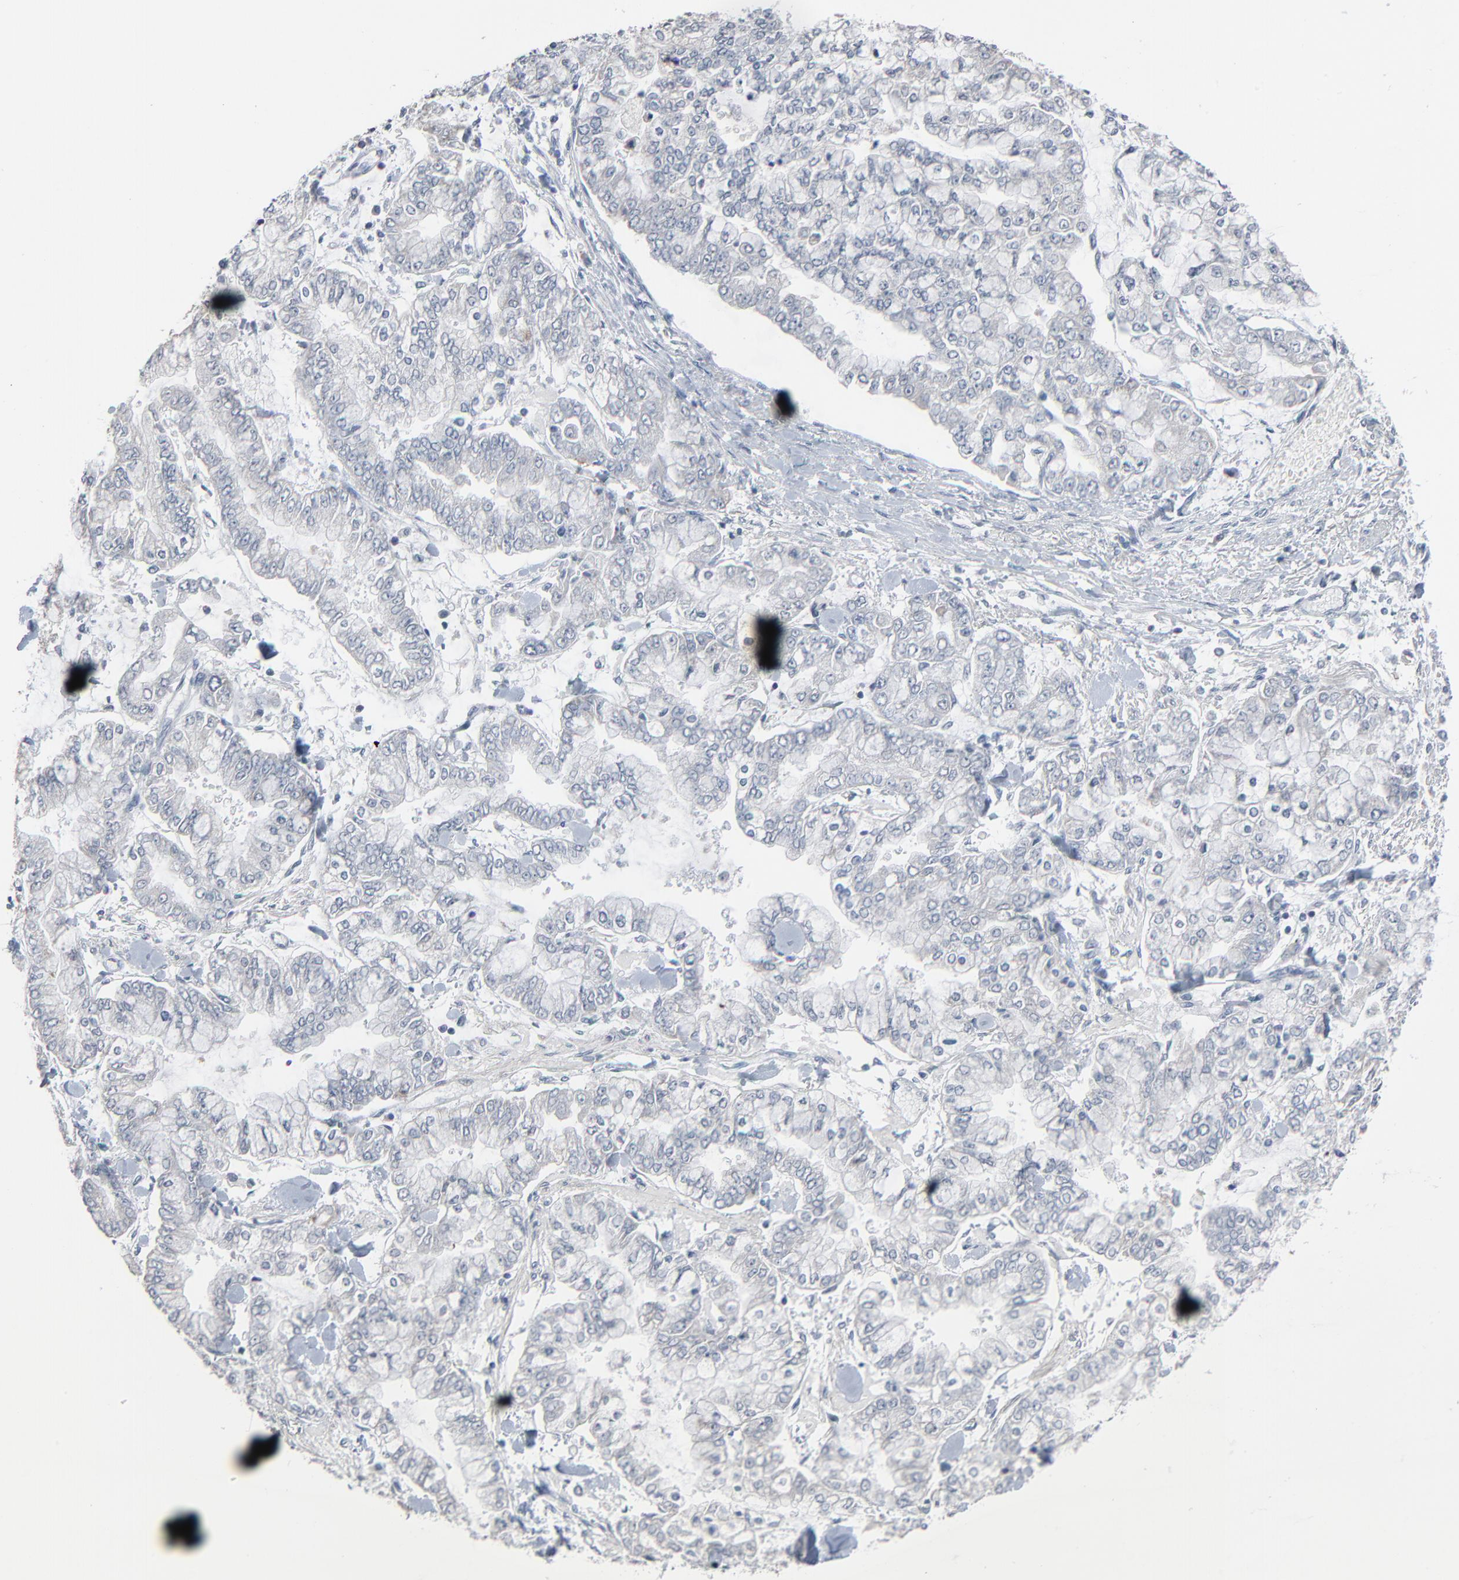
{"staining": {"intensity": "negative", "quantity": "none", "location": "none"}, "tissue": "stomach cancer", "cell_type": "Tumor cells", "image_type": "cancer", "snomed": [{"axis": "morphology", "description": "Normal tissue, NOS"}, {"axis": "morphology", "description": "Adenocarcinoma, NOS"}, {"axis": "topography", "description": "Stomach, upper"}, {"axis": "topography", "description": "Stomach"}], "caption": "Tumor cells are negative for protein expression in human stomach adenocarcinoma.", "gene": "SAGE1", "patient": {"sex": "male", "age": 76}}